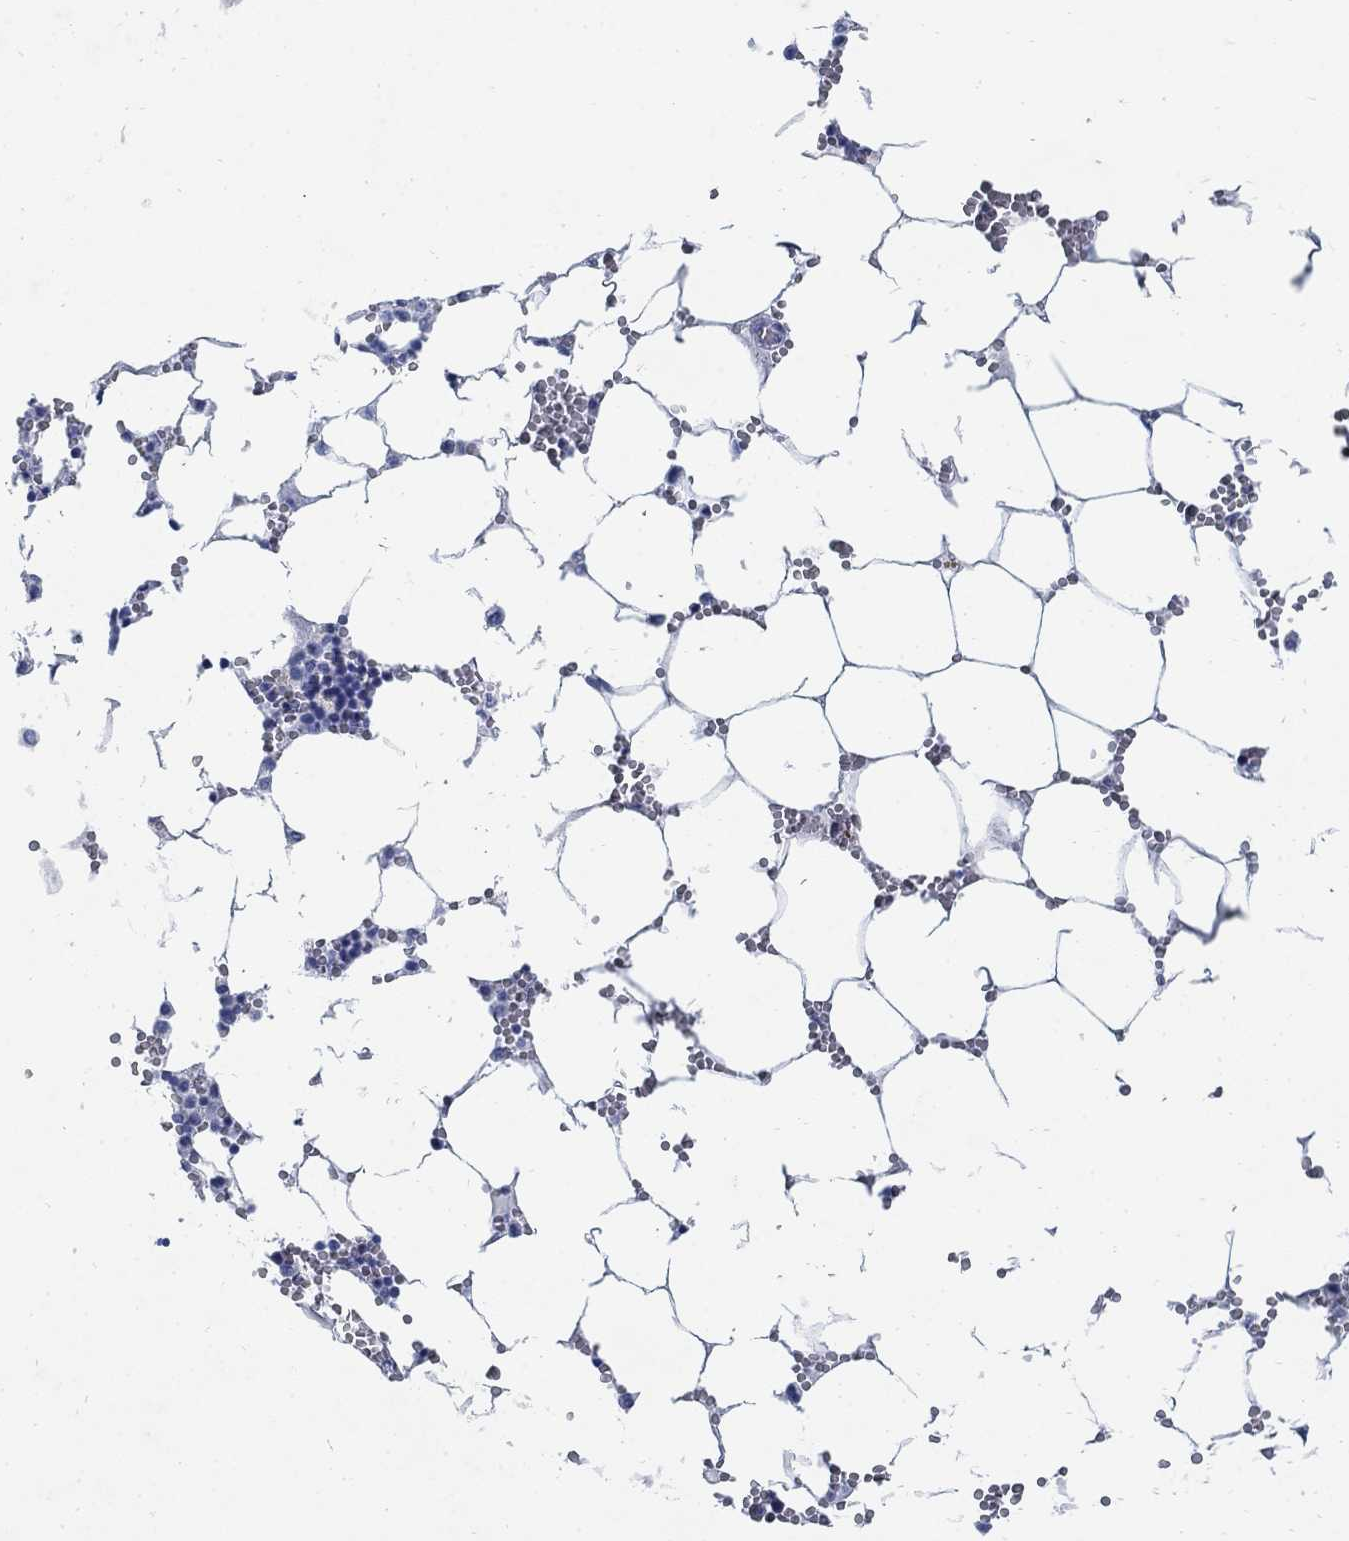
{"staining": {"intensity": "negative", "quantity": "none", "location": "none"}, "tissue": "bone marrow", "cell_type": "Hematopoietic cells", "image_type": "normal", "snomed": [{"axis": "morphology", "description": "Normal tissue, NOS"}, {"axis": "topography", "description": "Bone marrow"}], "caption": "IHC image of benign human bone marrow stained for a protein (brown), which reveals no expression in hematopoietic cells. Nuclei are stained in blue.", "gene": "ZDHHC14", "patient": {"sex": "female", "age": 64}}